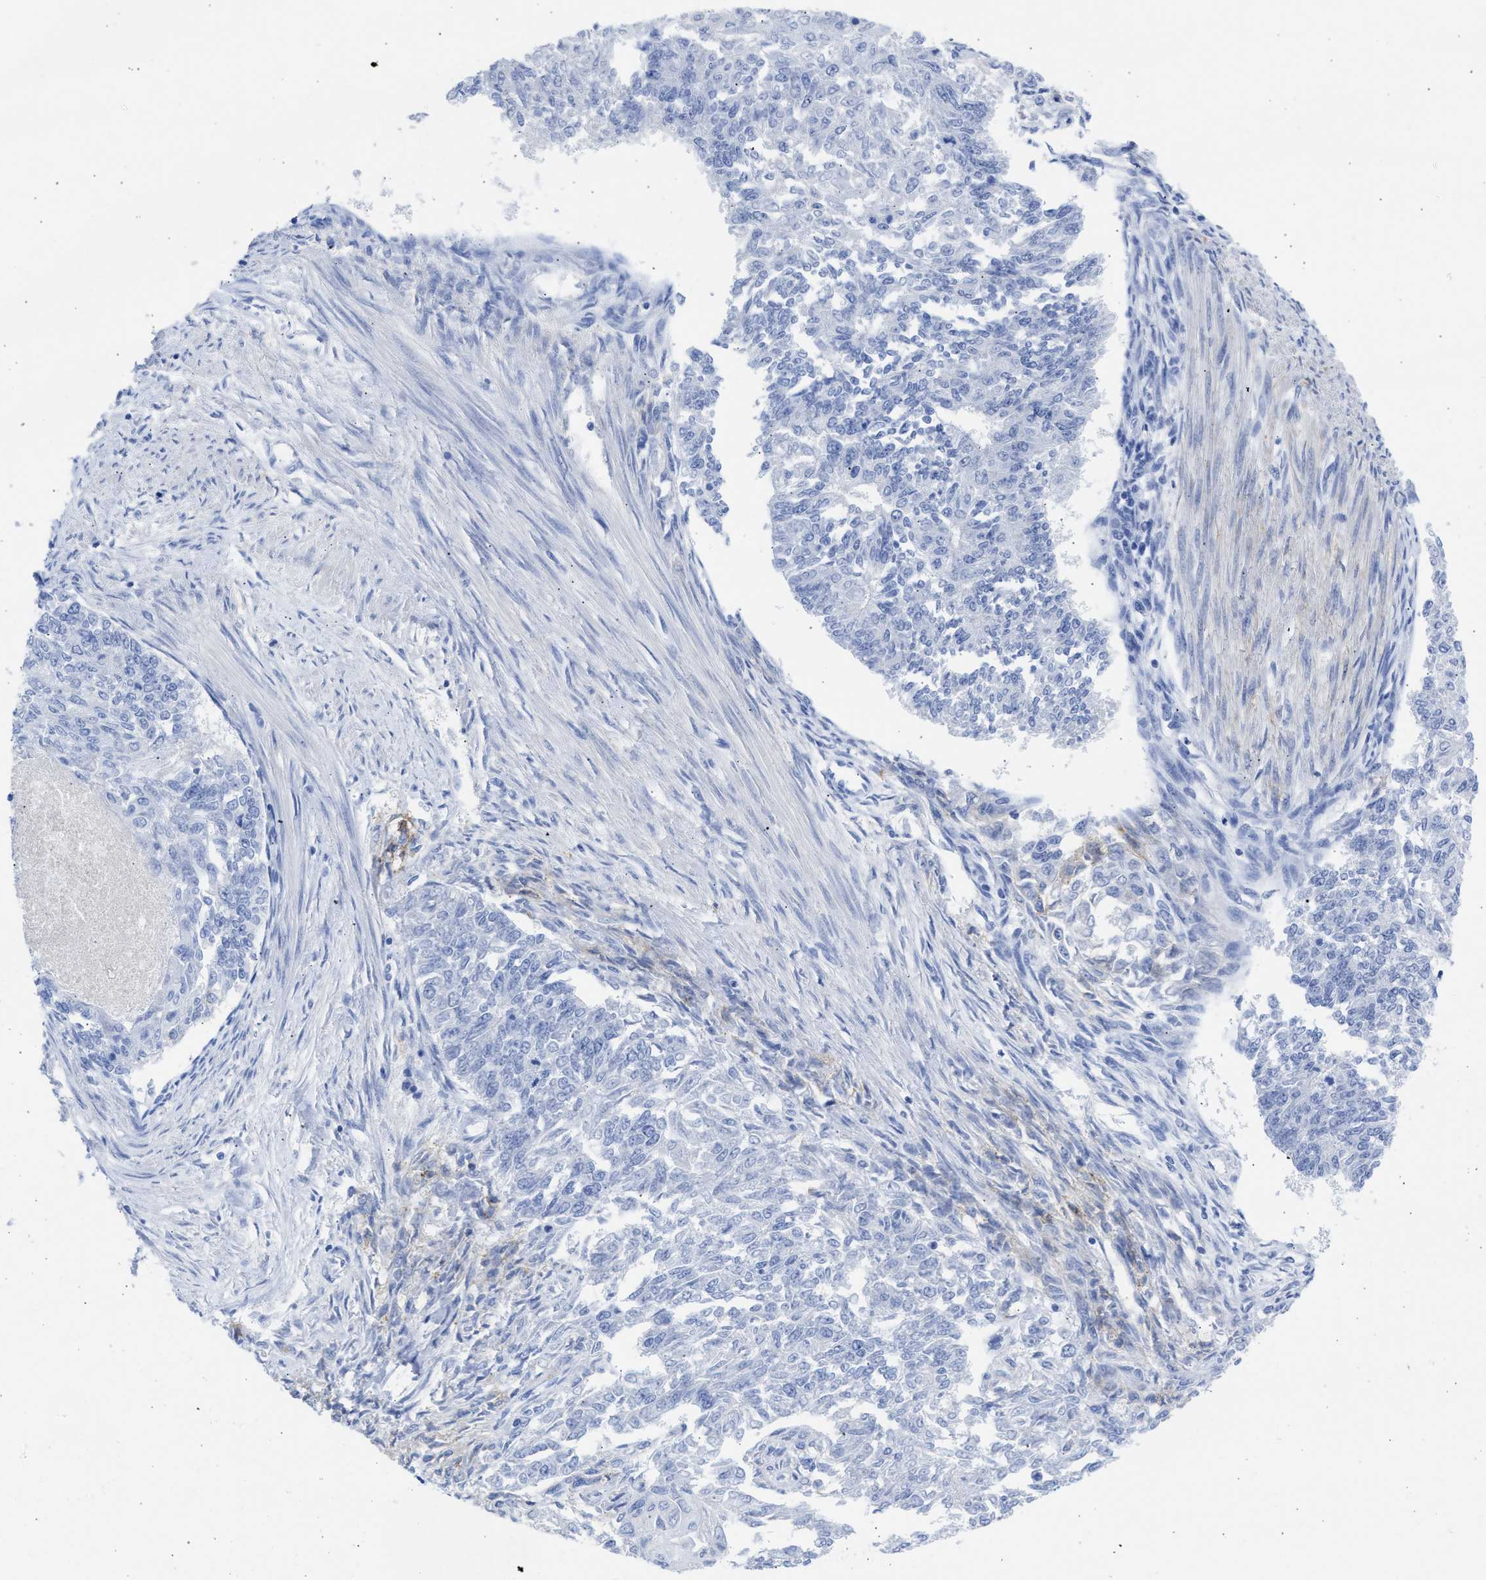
{"staining": {"intensity": "negative", "quantity": "none", "location": "none"}, "tissue": "endometrial cancer", "cell_type": "Tumor cells", "image_type": "cancer", "snomed": [{"axis": "morphology", "description": "Adenocarcinoma, NOS"}, {"axis": "topography", "description": "Endometrium"}], "caption": "DAB immunohistochemical staining of adenocarcinoma (endometrial) displays no significant positivity in tumor cells.", "gene": "NCAM1", "patient": {"sex": "female", "age": 32}}